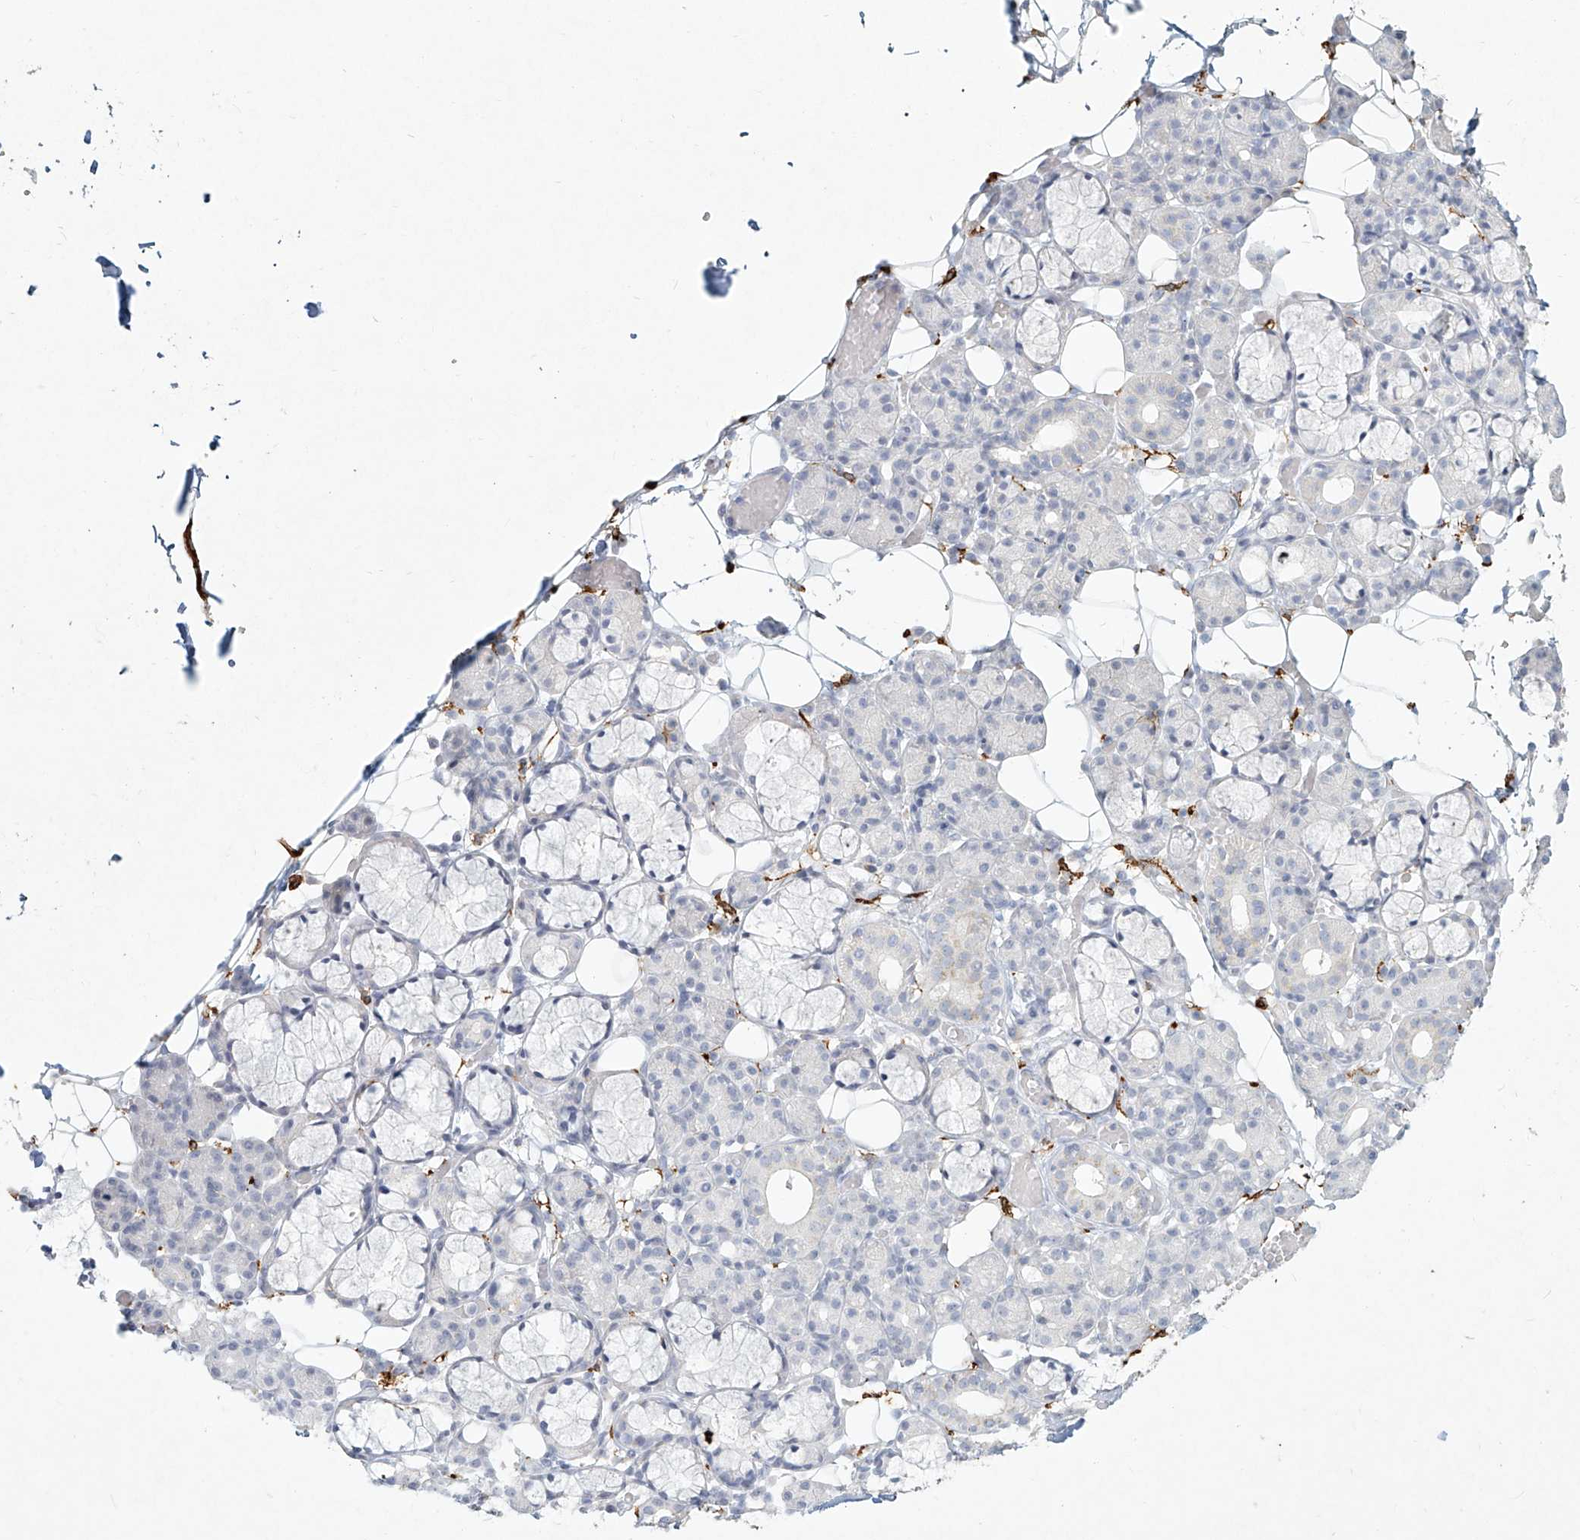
{"staining": {"intensity": "negative", "quantity": "none", "location": "none"}, "tissue": "salivary gland", "cell_type": "Glandular cells", "image_type": "normal", "snomed": [{"axis": "morphology", "description": "Normal tissue, NOS"}, {"axis": "topography", "description": "Salivary gland"}], "caption": "A high-resolution histopathology image shows immunohistochemistry (IHC) staining of unremarkable salivary gland, which displays no significant staining in glandular cells. (Brightfield microscopy of DAB immunohistochemistry (IHC) at high magnification).", "gene": "CD209", "patient": {"sex": "male", "age": 63}}